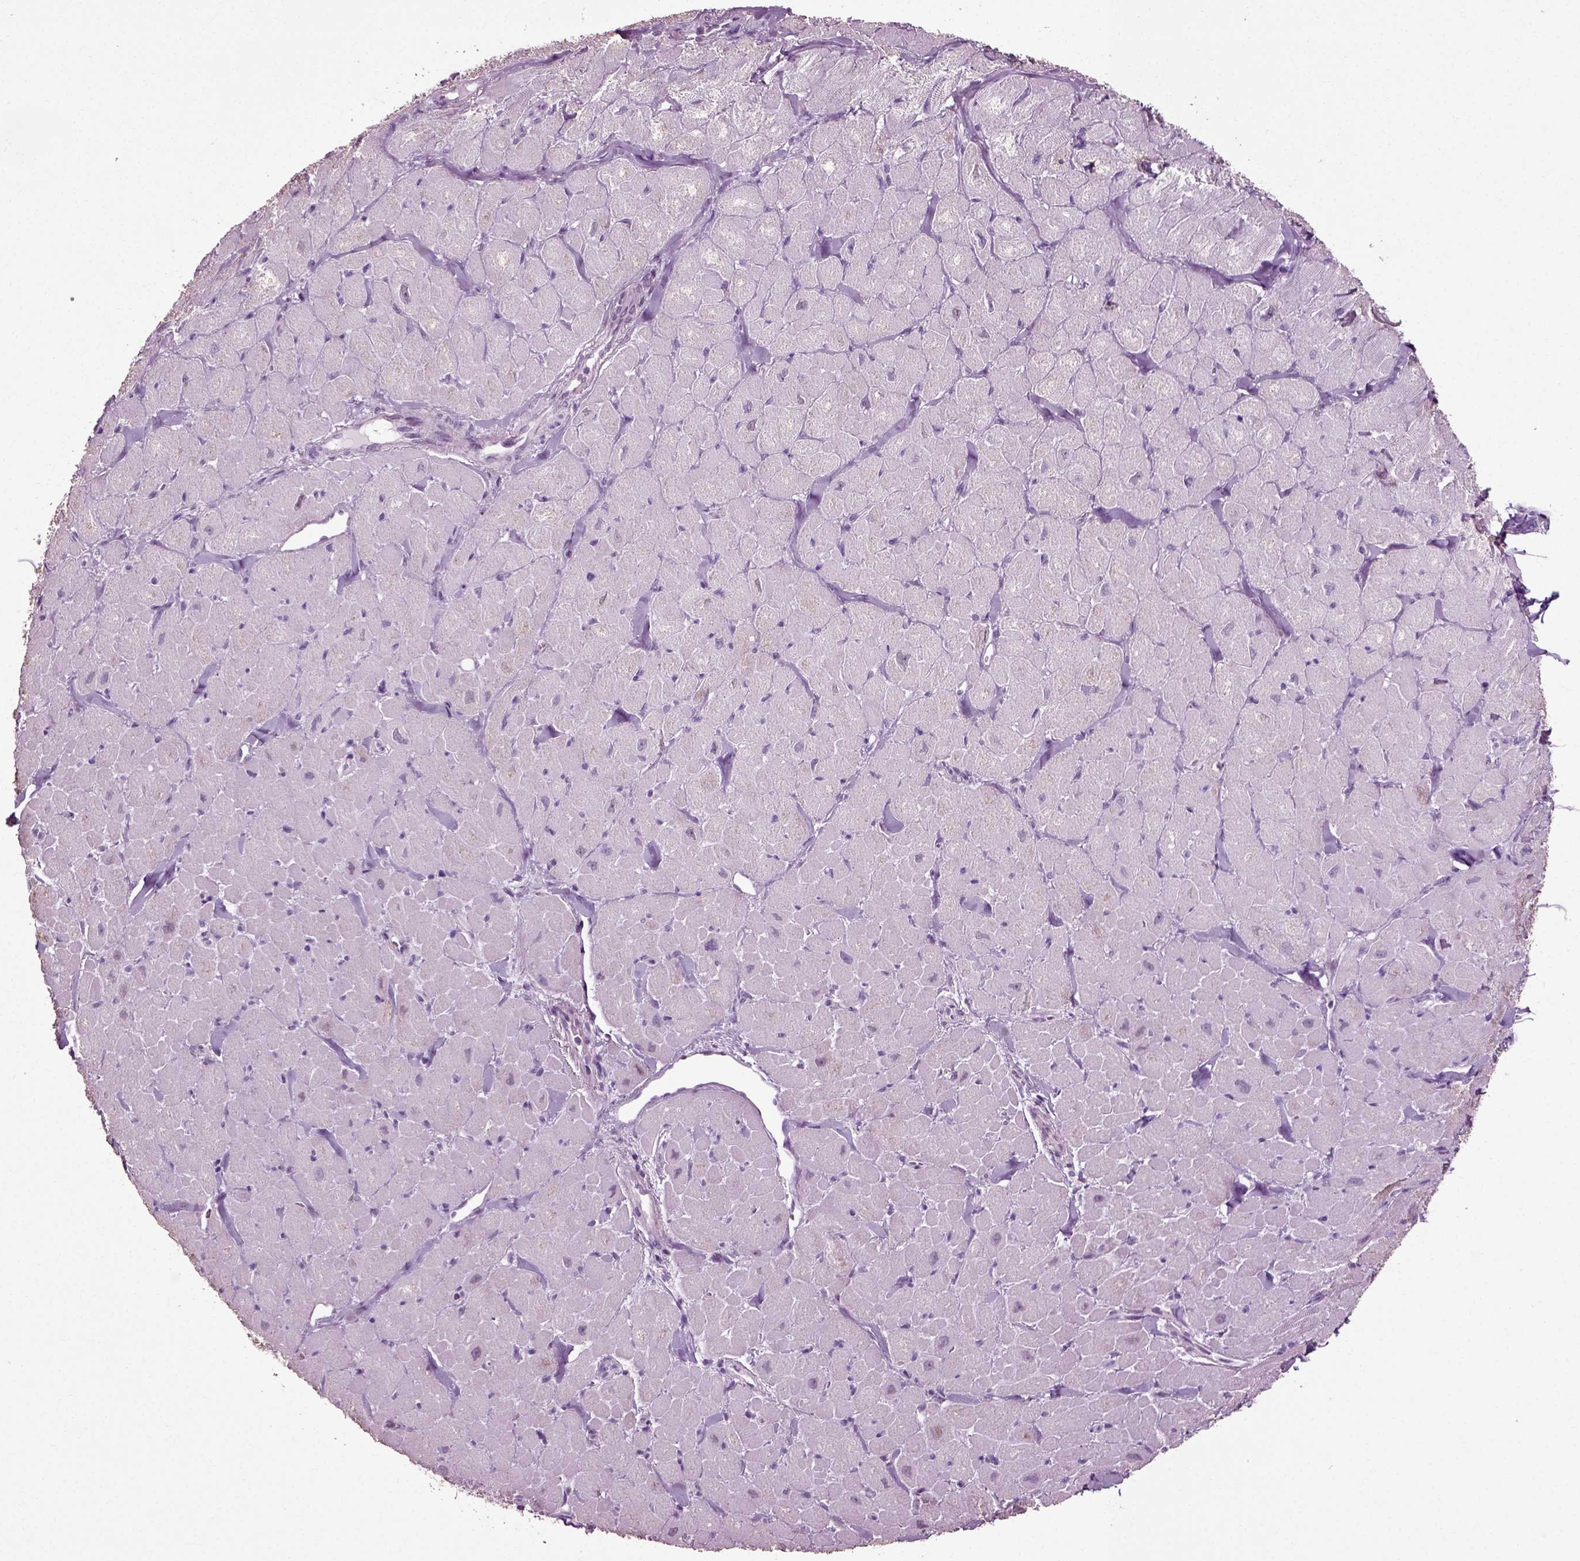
{"staining": {"intensity": "negative", "quantity": "none", "location": "none"}, "tissue": "heart muscle", "cell_type": "Cardiomyocytes", "image_type": "normal", "snomed": [{"axis": "morphology", "description": "Normal tissue, NOS"}, {"axis": "topography", "description": "Heart"}], "caption": "An image of heart muscle stained for a protein displays no brown staining in cardiomyocytes.", "gene": "SLC26A8", "patient": {"sex": "male", "age": 60}}